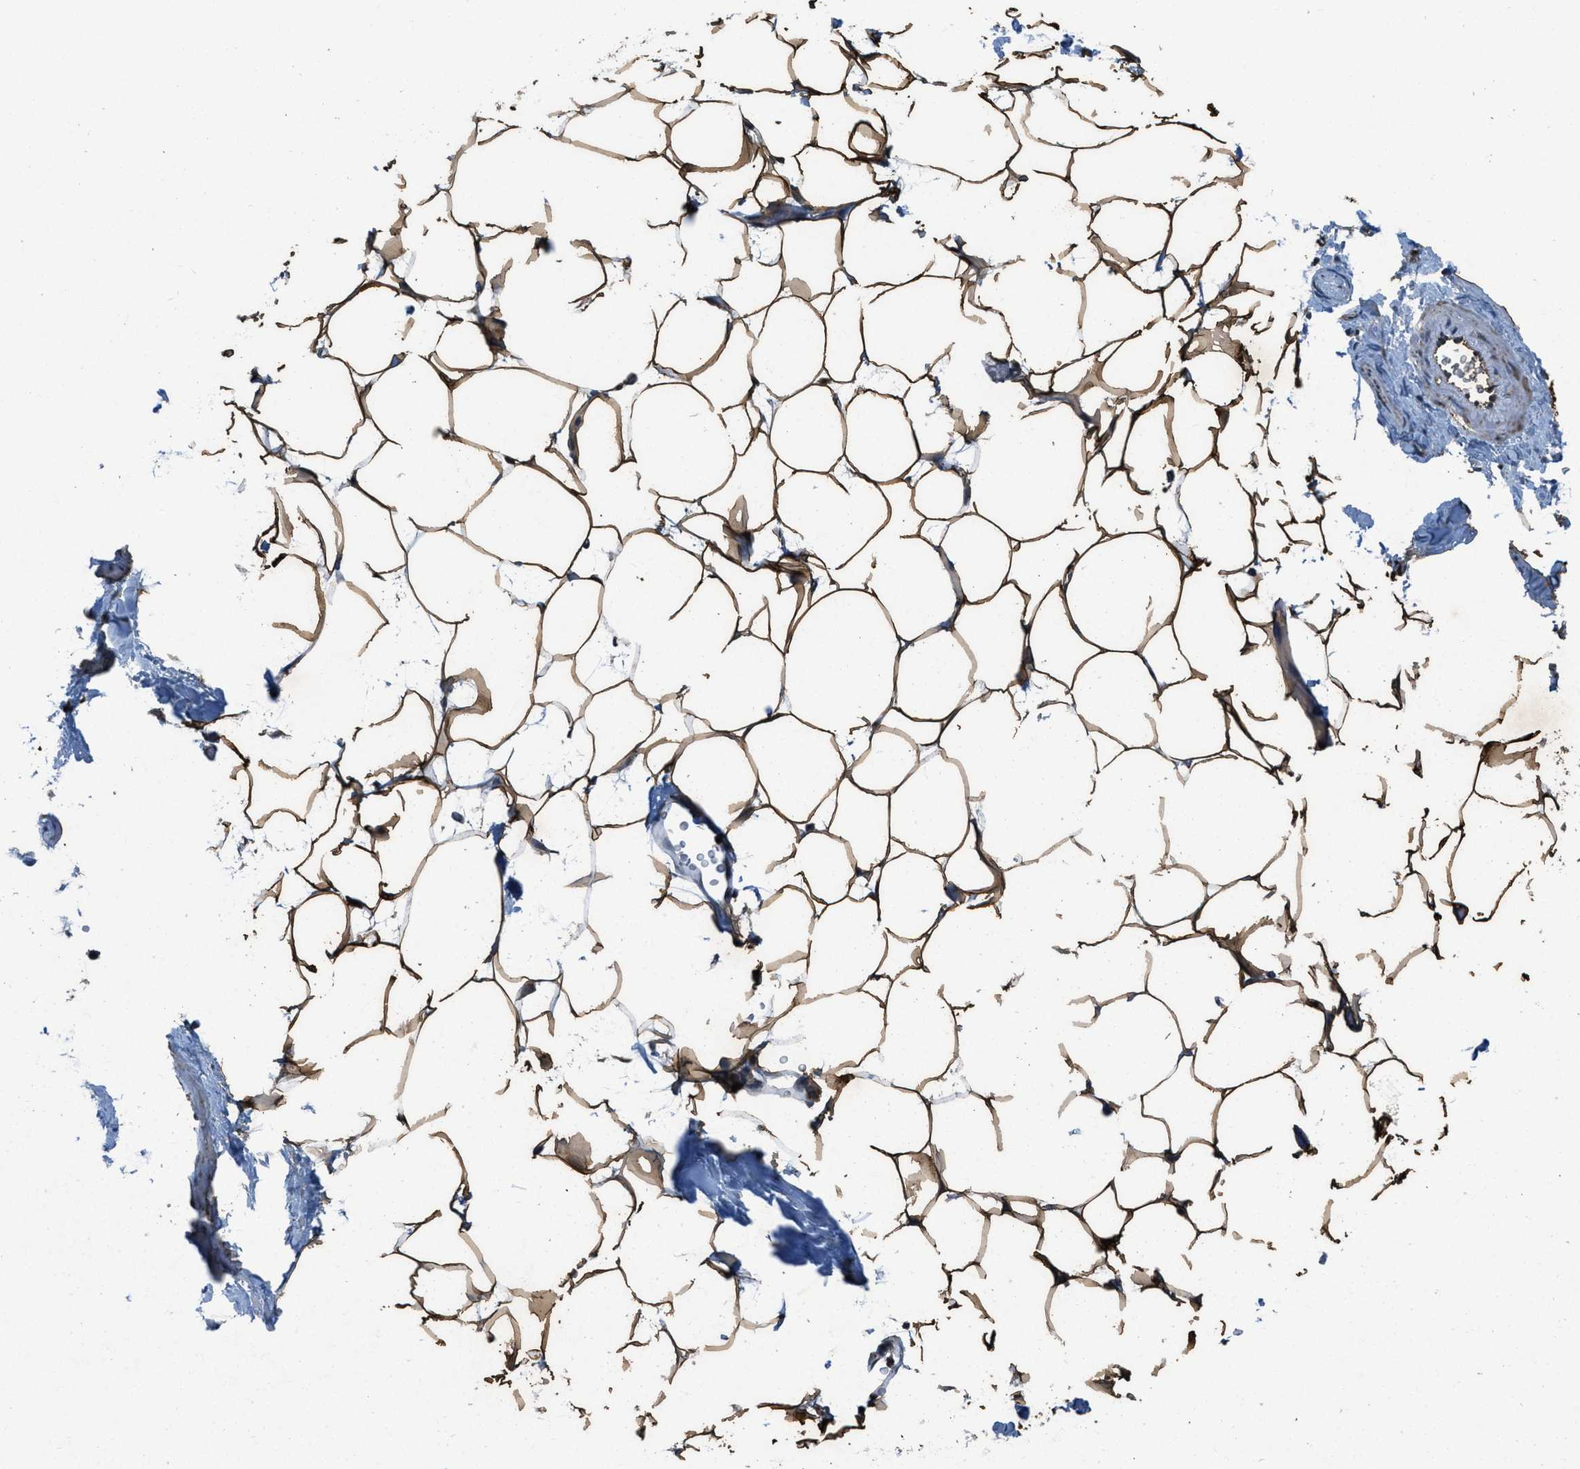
{"staining": {"intensity": "strong", "quantity": ">75%", "location": "cytoplasmic/membranous"}, "tissue": "adipose tissue", "cell_type": "Adipocytes", "image_type": "normal", "snomed": [{"axis": "morphology", "description": "Normal tissue, NOS"}, {"axis": "topography", "description": "Breast"}, {"axis": "topography", "description": "Adipose tissue"}], "caption": "Immunohistochemical staining of benign adipose tissue shows strong cytoplasmic/membranous protein expression in approximately >75% of adipocytes. The staining is performed using DAB (3,3'-diaminobenzidine) brown chromogen to label protein expression. The nuclei are counter-stained blue using hematoxylin.", "gene": "PPP1R15A", "patient": {"sex": "female", "age": 25}}